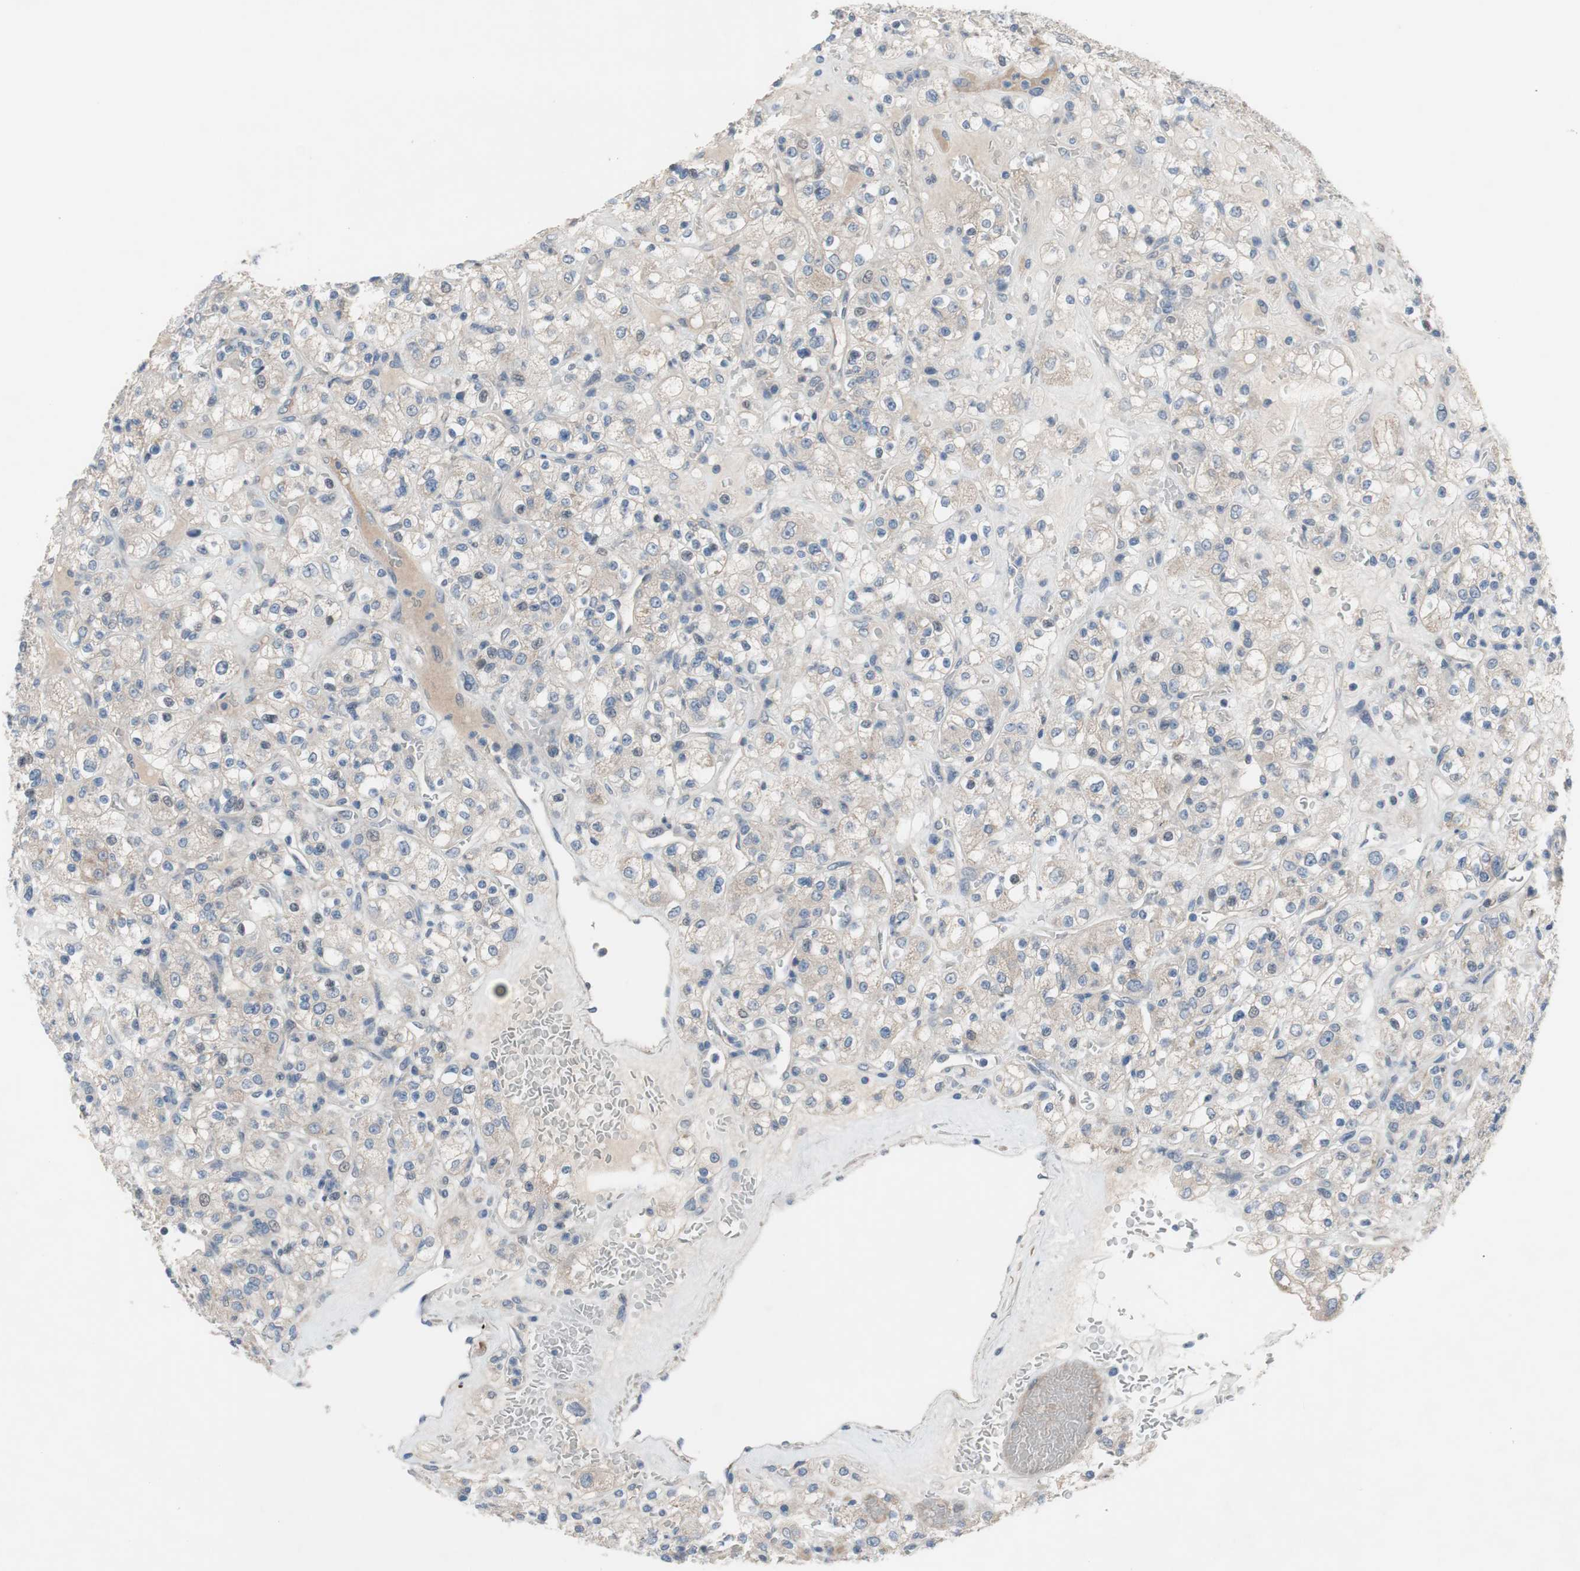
{"staining": {"intensity": "negative", "quantity": "none", "location": "none"}, "tissue": "renal cancer", "cell_type": "Tumor cells", "image_type": "cancer", "snomed": [{"axis": "morphology", "description": "Normal tissue, NOS"}, {"axis": "morphology", "description": "Adenocarcinoma, NOS"}, {"axis": "topography", "description": "Kidney"}], "caption": "This is an immunohistochemistry (IHC) image of renal adenocarcinoma. There is no positivity in tumor cells.", "gene": "TACR3", "patient": {"sex": "female", "age": 72}}